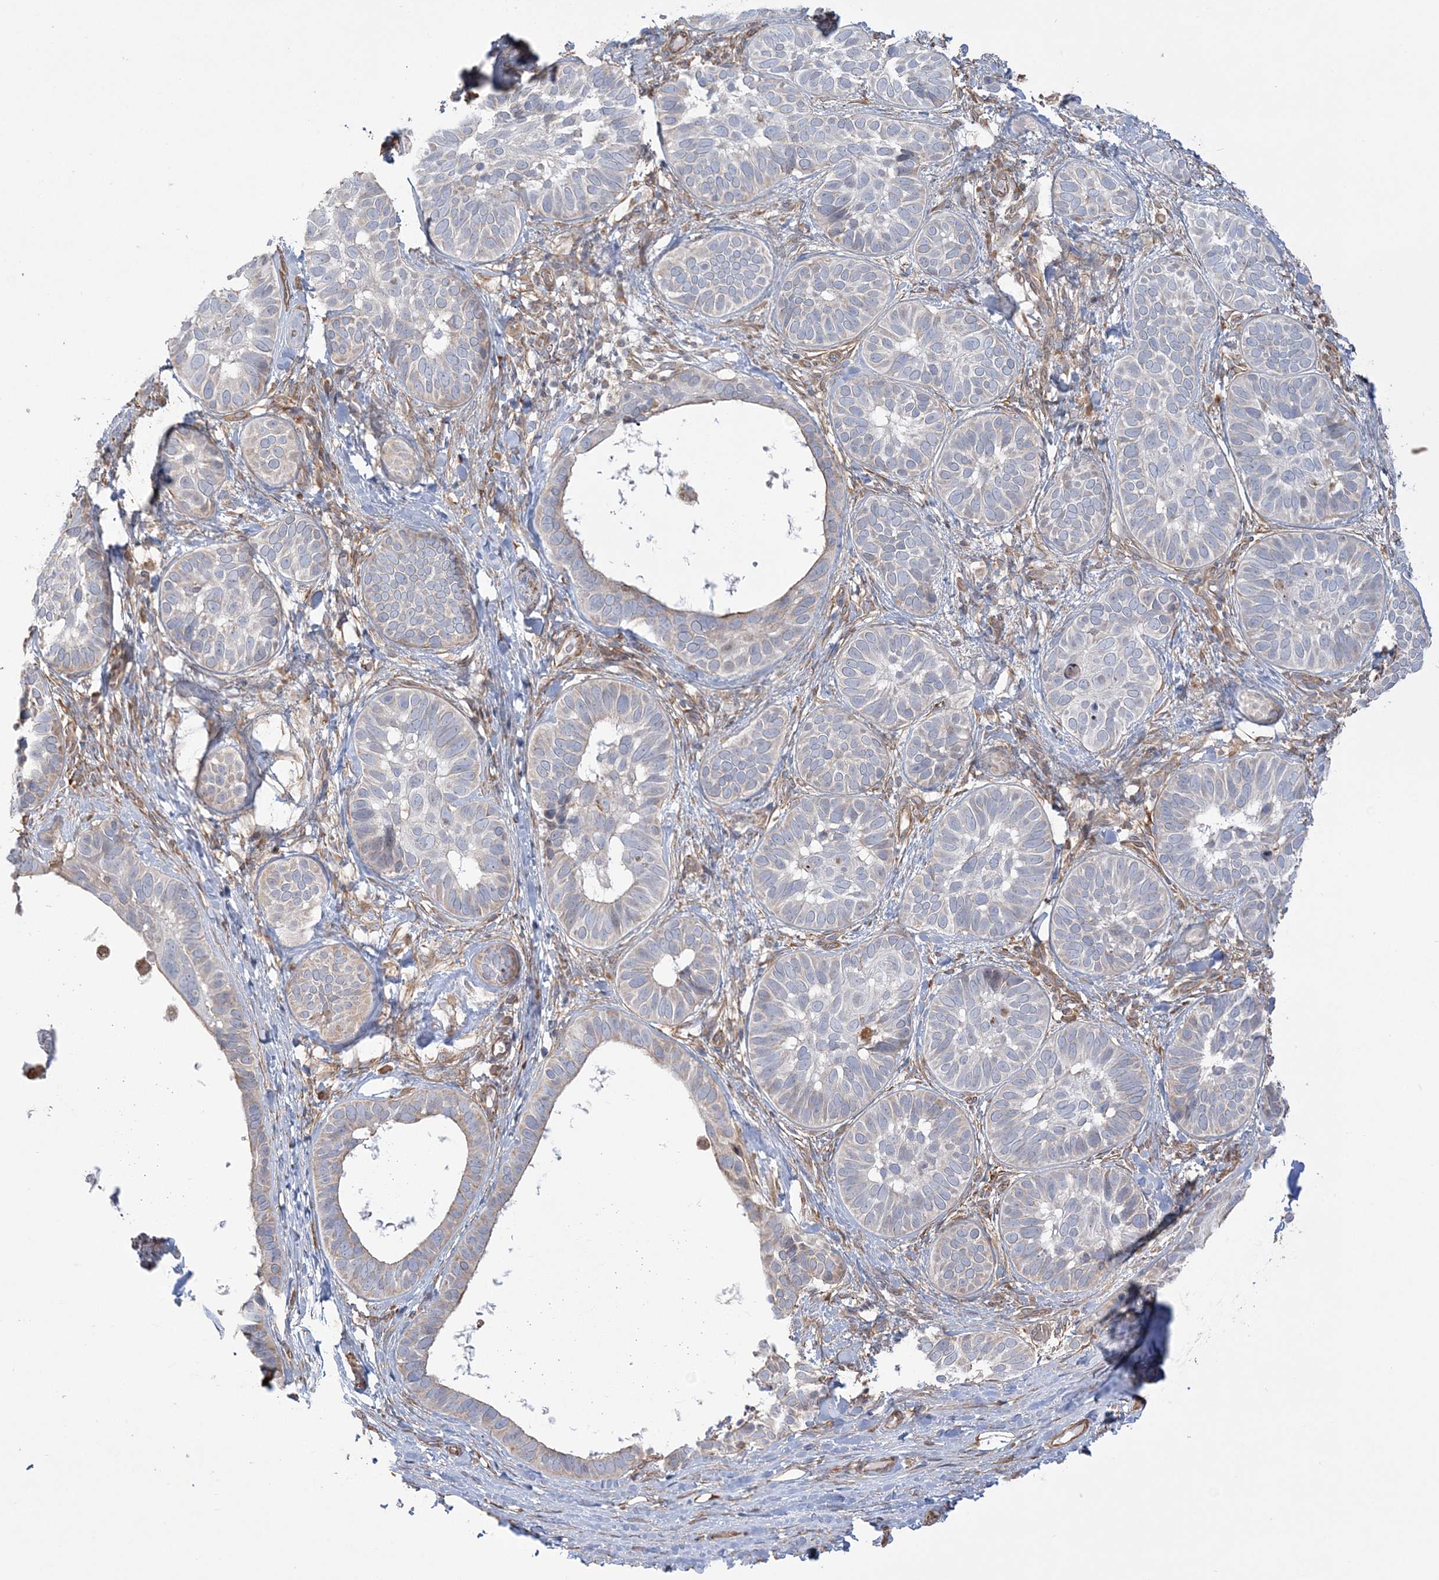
{"staining": {"intensity": "negative", "quantity": "none", "location": "none"}, "tissue": "skin cancer", "cell_type": "Tumor cells", "image_type": "cancer", "snomed": [{"axis": "morphology", "description": "Basal cell carcinoma"}, {"axis": "topography", "description": "Skin"}], "caption": "Immunohistochemistry (IHC) of human skin cancer displays no positivity in tumor cells.", "gene": "ZNF821", "patient": {"sex": "male", "age": 62}}